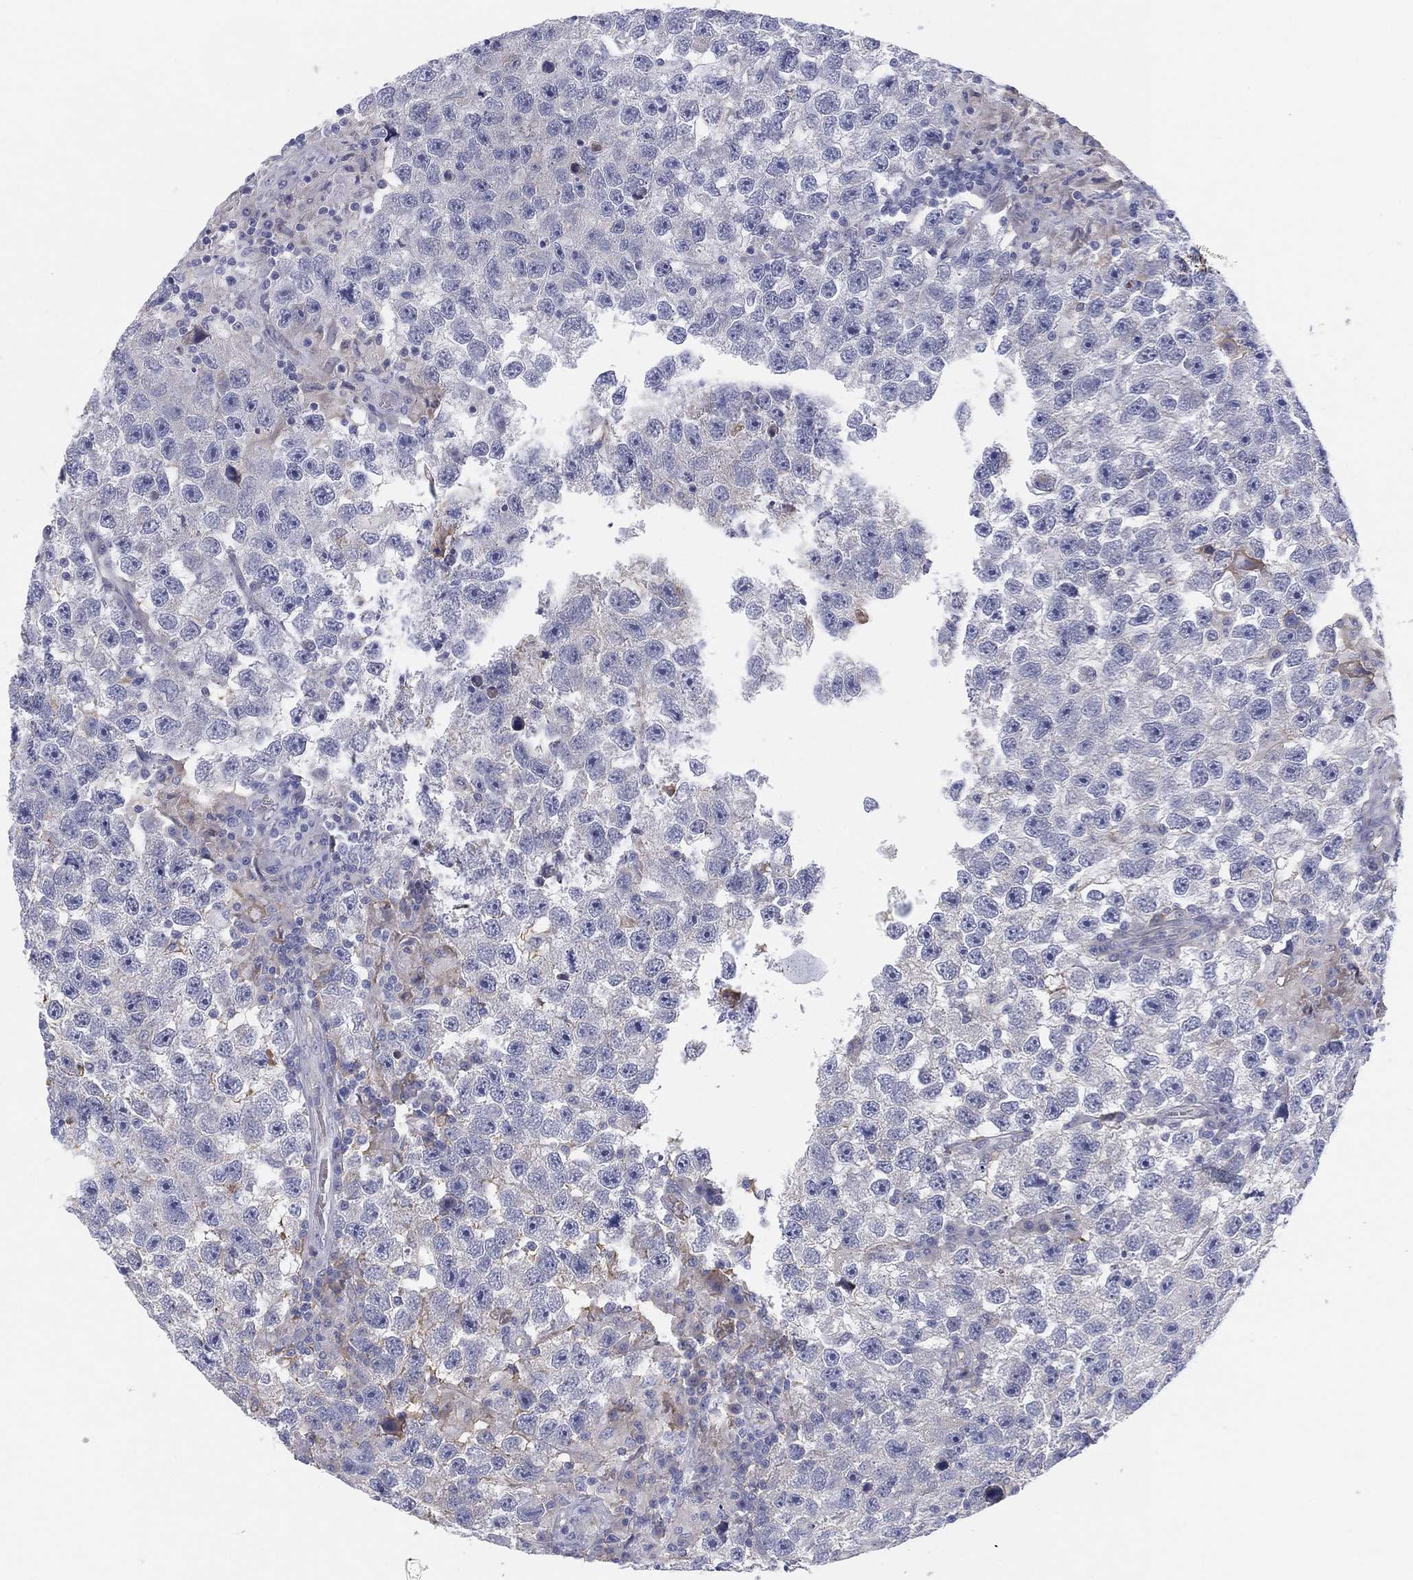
{"staining": {"intensity": "negative", "quantity": "none", "location": "none"}, "tissue": "testis cancer", "cell_type": "Tumor cells", "image_type": "cancer", "snomed": [{"axis": "morphology", "description": "Seminoma, NOS"}, {"axis": "topography", "description": "Testis"}], "caption": "There is no significant positivity in tumor cells of testis cancer.", "gene": "MLF1", "patient": {"sex": "male", "age": 26}}